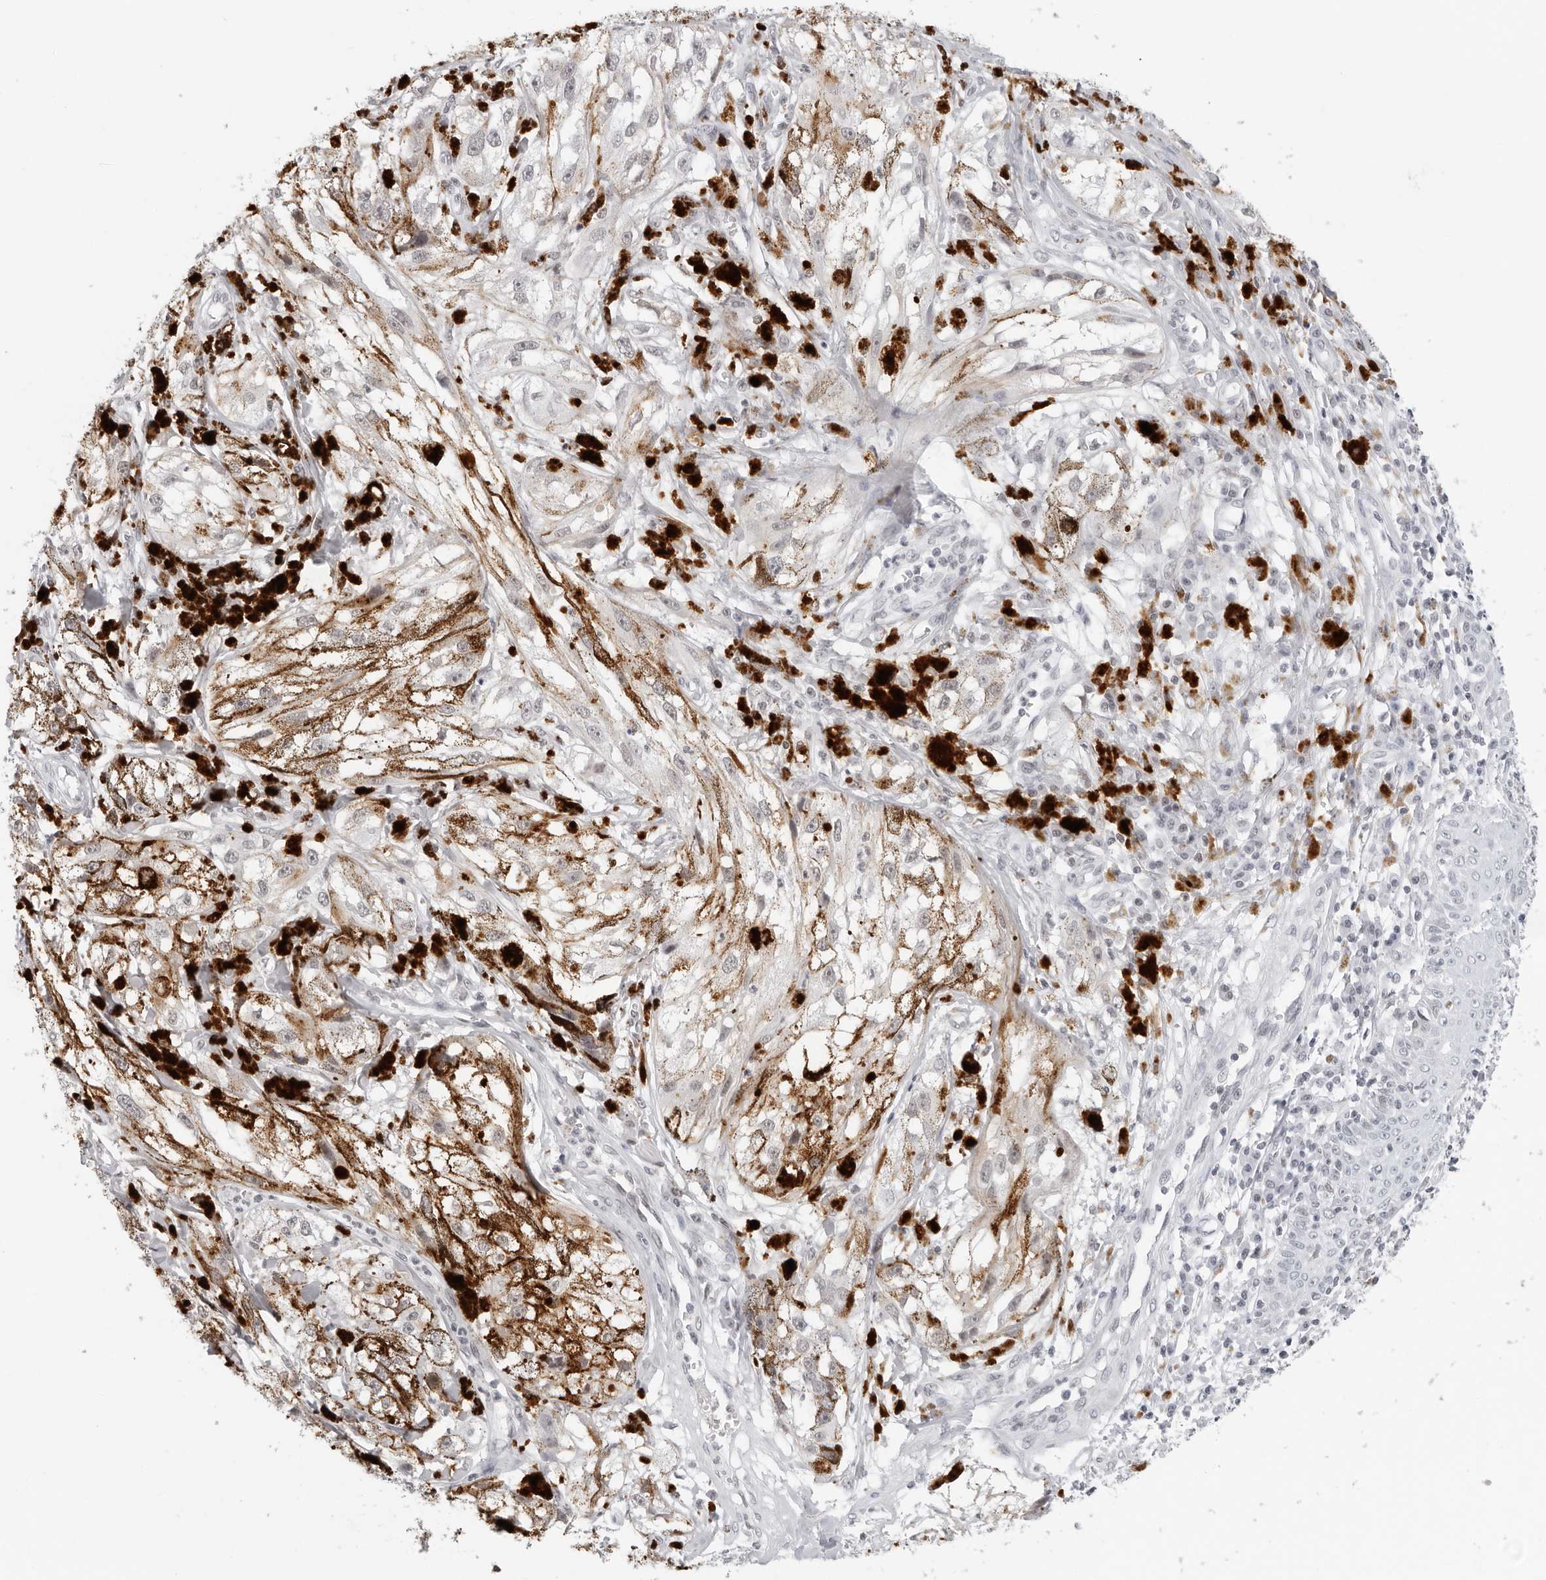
{"staining": {"intensity": "moderate", "quantity": ">75%", "location": "cytoplasmic/membranous"}, "tissue": "melanoma", "cell_type": "Tumor cells", "image_type": "cancer", "snomed": [{"axis": "morphology", "description": "Malignant melanoma, NOS"}, {"axis": "topography", "description": "Skin"}], "caption": "A histopathology image of human malignant melanoma stained for a protein exhibits moderate cytoplasmic/membranous brown staining in tumor cells.", "gene": "FLG2", "patient": {"sex": "male", "age": 88}}